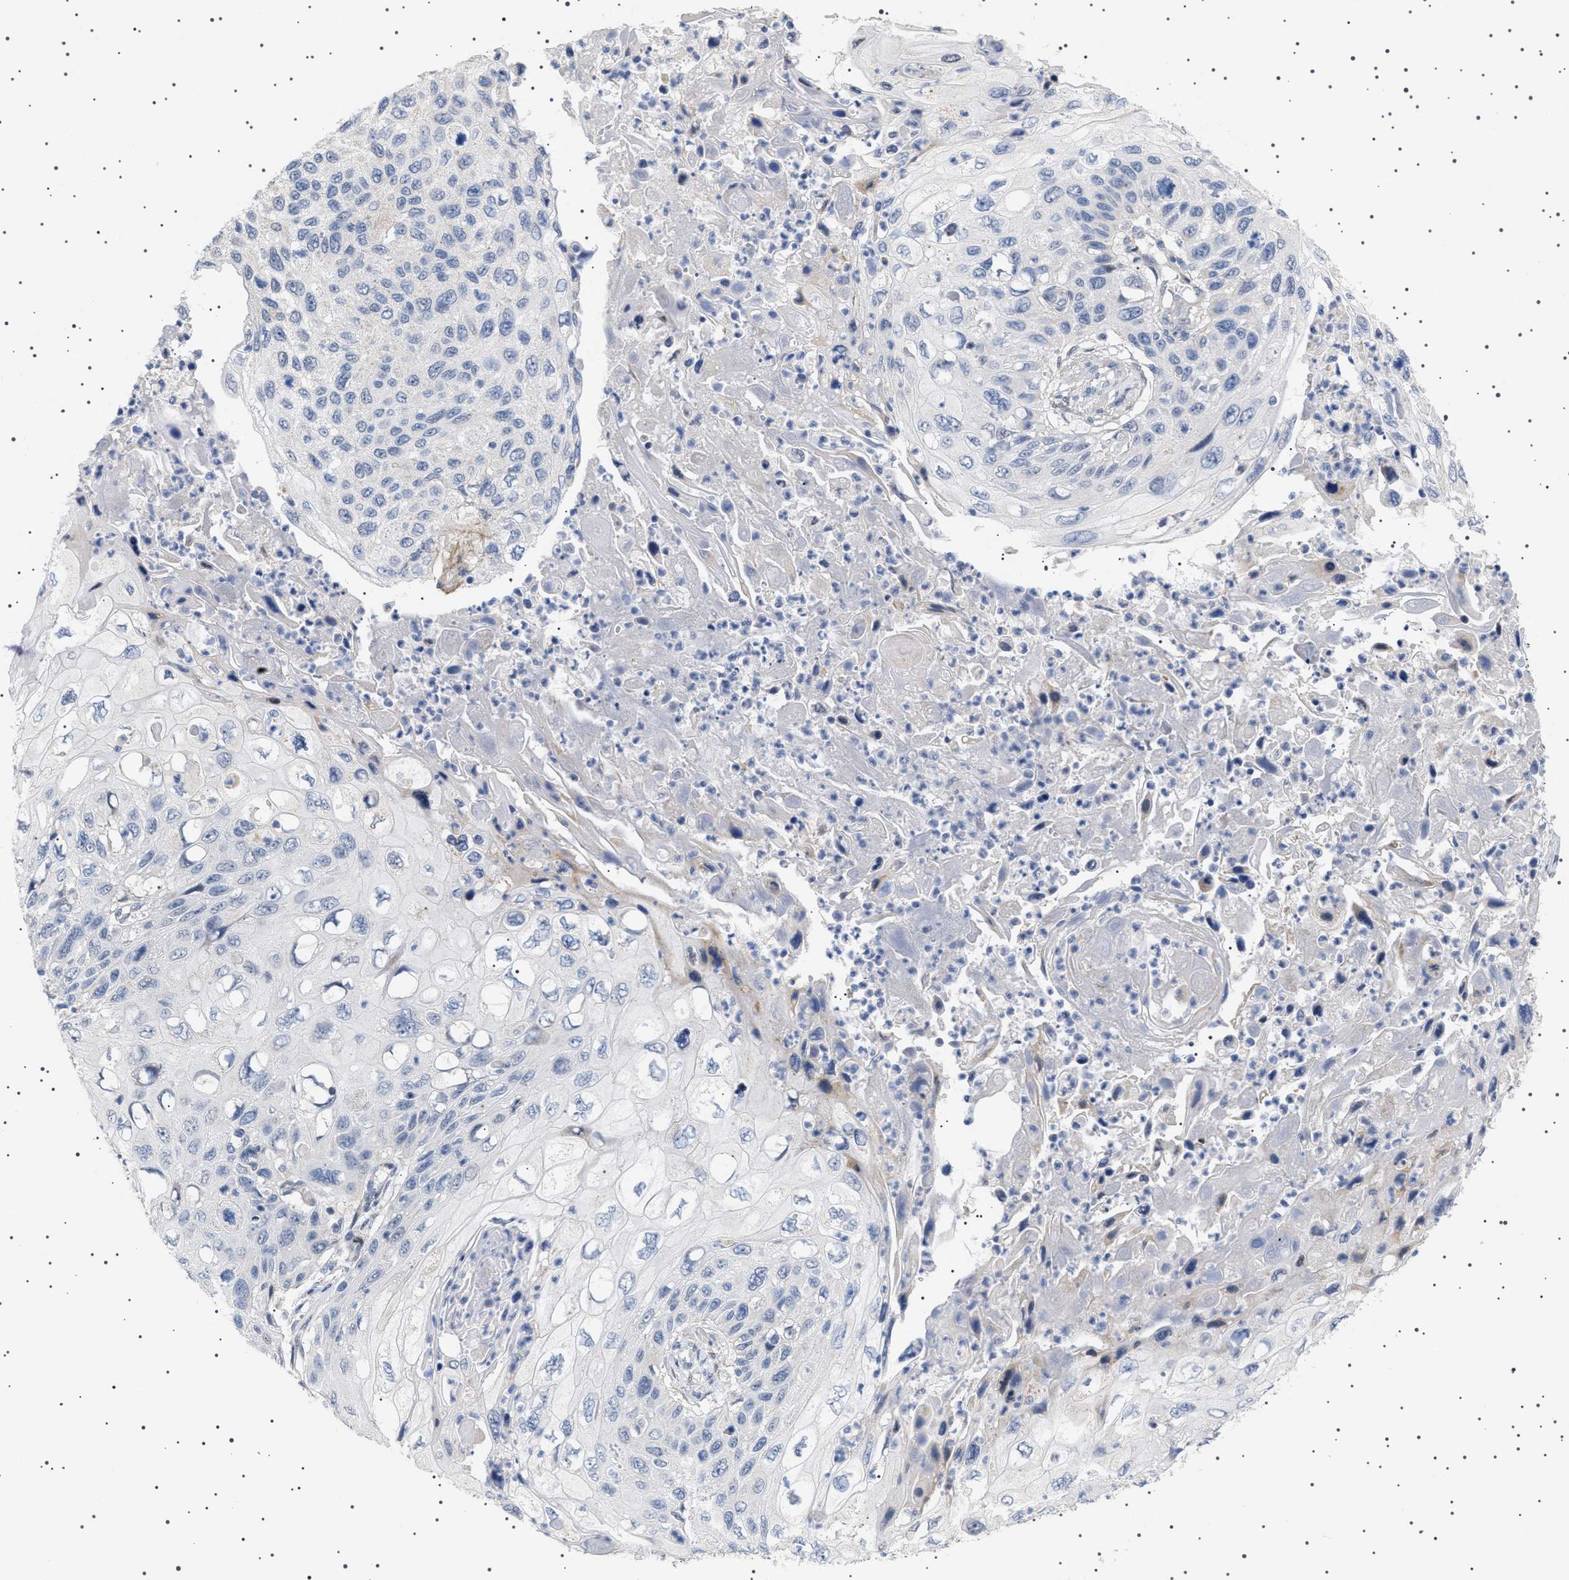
{"staining": {"intensity": "negative", "quantity": "none", "location": "none"}, "tissue": "cervical cancer", "cell_type": "Tumor cells", "image_type": "cancer", "snomed": [{"axis": "morphology", "description": "Squamous cell carcinoma, NOS"}, {"axis": "topography", "description": "Cervix"}], "caption": "Immunohistochemical staining of human cervical cancer (squamous cell carcinoma) reveals no significant staining in tumor cells.", "gene": "HTR1A", "patient": {"sex": "female", "age": 70}}